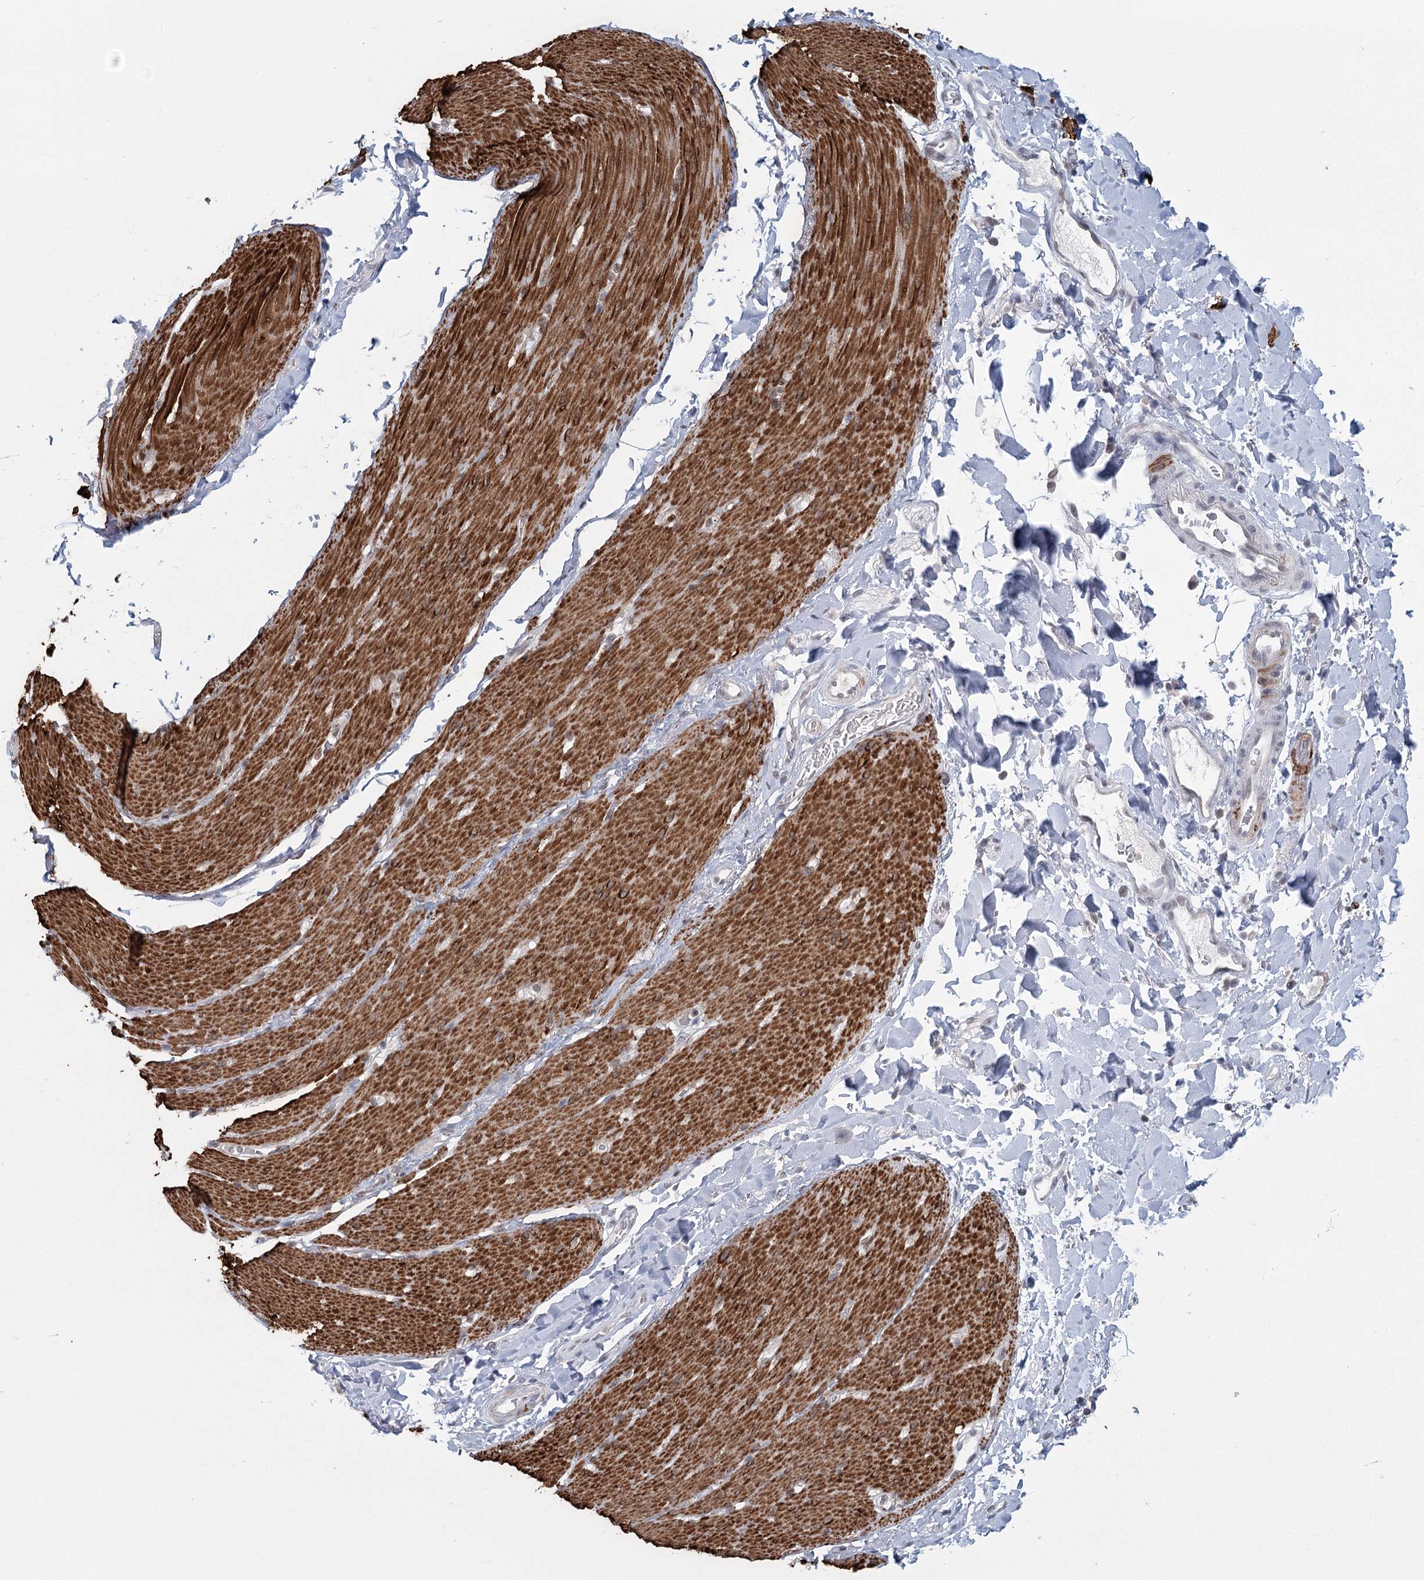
{"staining": {"intensity": "moderate", "quantity": ">75%", "location": "cytoplasmic/membranous"}, "tissue": "smooth muscle", "cell_type": "Smooth muscle cells", "image_type": "normal", "snomed": [{"axis": "morphology", "description": "Normal tissue, NOS"}, {"axis": "topography", "description": "Smooth muscle"}, {"axis": "topography", "description": "Small intestine"}], "caption": "Protein positivity by IHC reveals moderate cytoplasmic/membranous positivity in about >75% of smooth muscle cells in unremarkable smooth muscle. (DAB (3,3'-diaminobenzidine) IHC, brown staining for protein, blue staining for nuclei).", "gene": "TMEM70", "patient": {"sex": "female", "age": 84}}